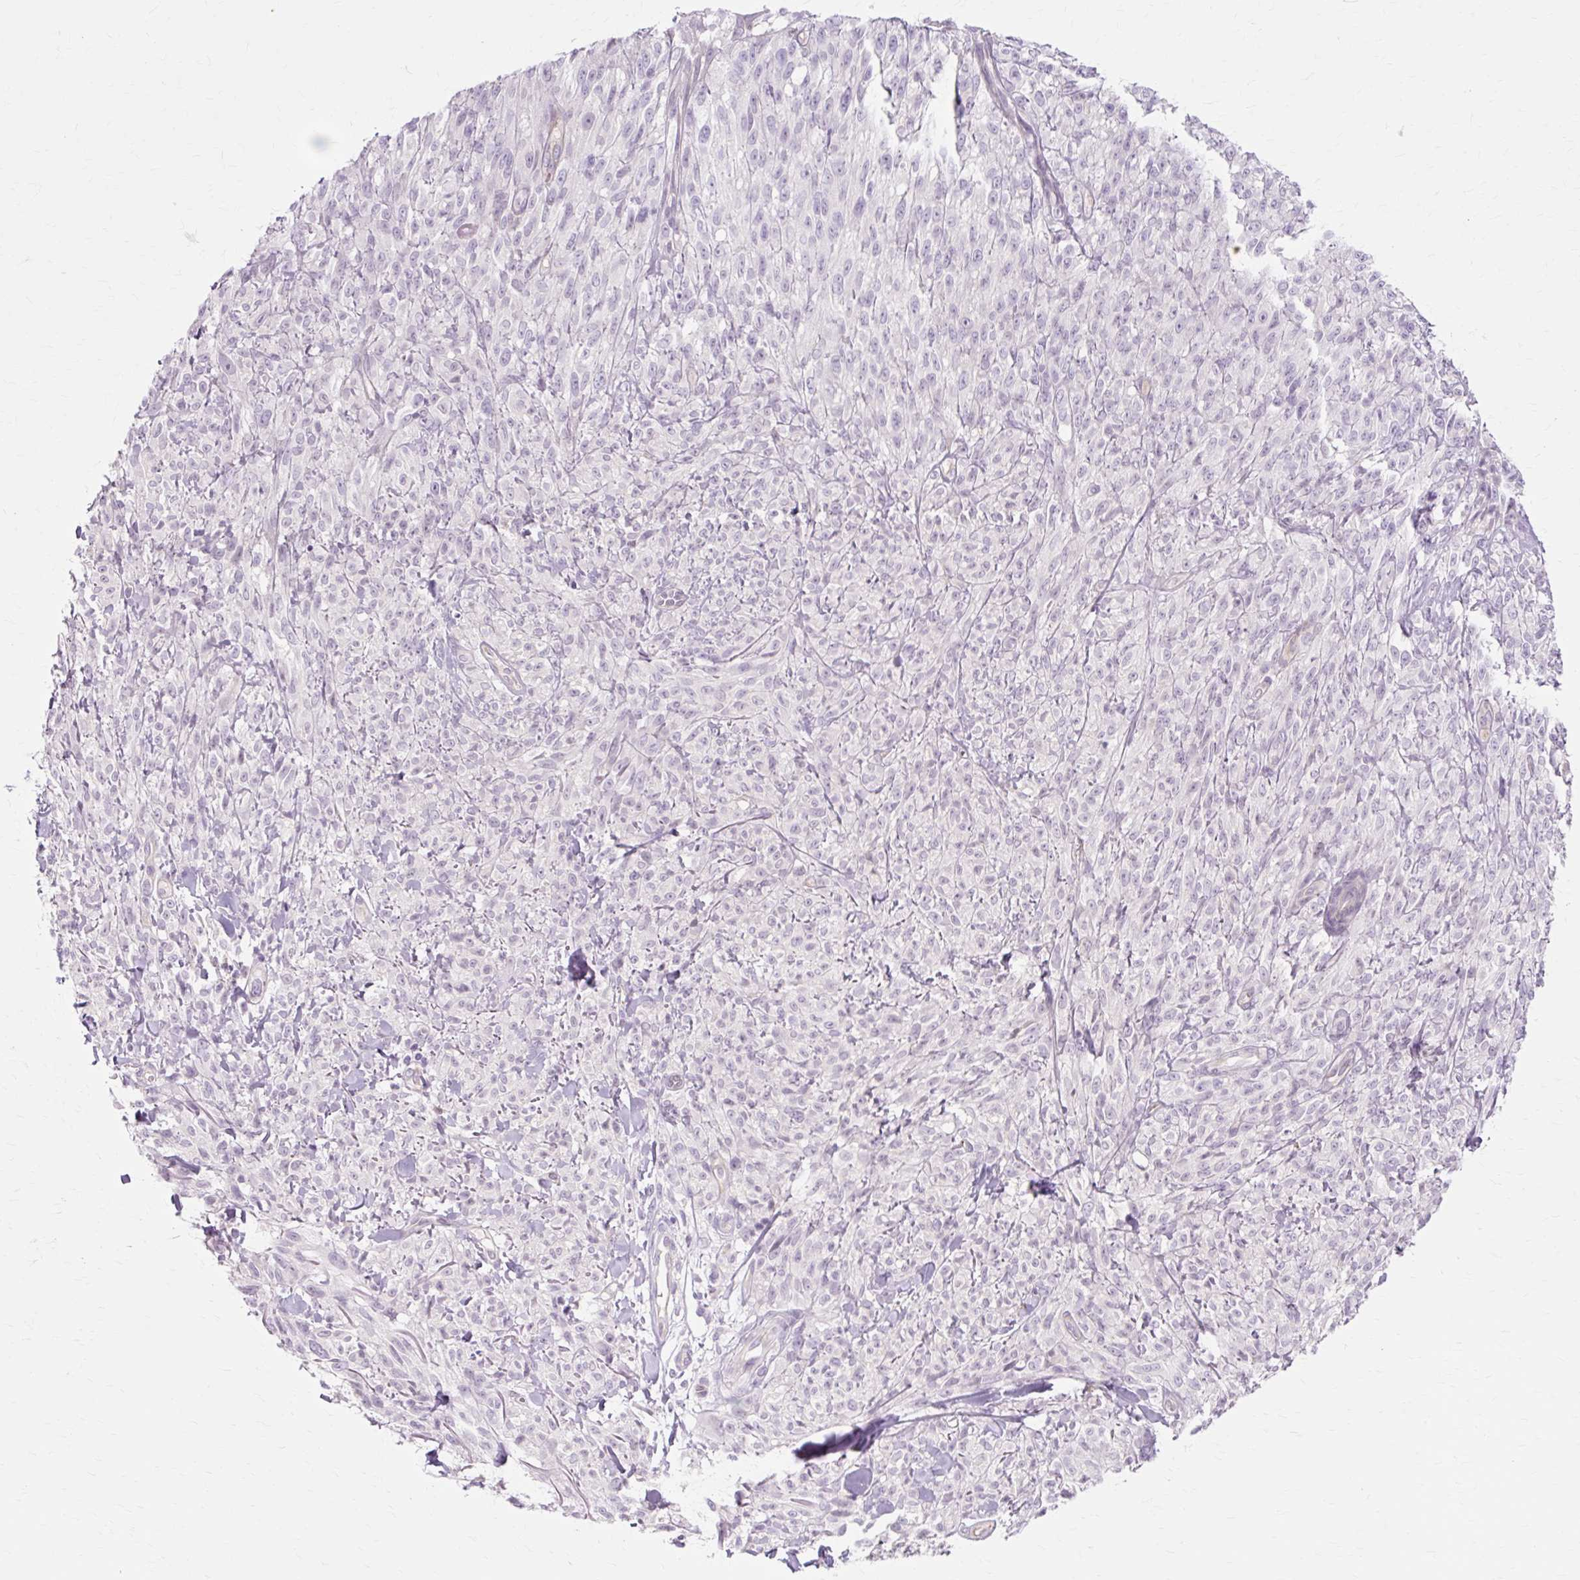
{"staining": {"intensity": "negative", "quantity": "none", "location": "none"}, "tissue": "melanoma", "cell_type": "Tumor cells", "image_type": "cancer", "snomed": [{"axis": "morphology", "description": "Malignant melanoma, NOS"}, {"axis": "topography", "description": "Skin of upper arm"}], "caption": "Immunohistochemistry histopathology image of human melanoma stained for a protein (brown), which shows no positivity in tumor cells.", "gene": "ZNF35", "patient": {"sex": "female", "age": 65}}